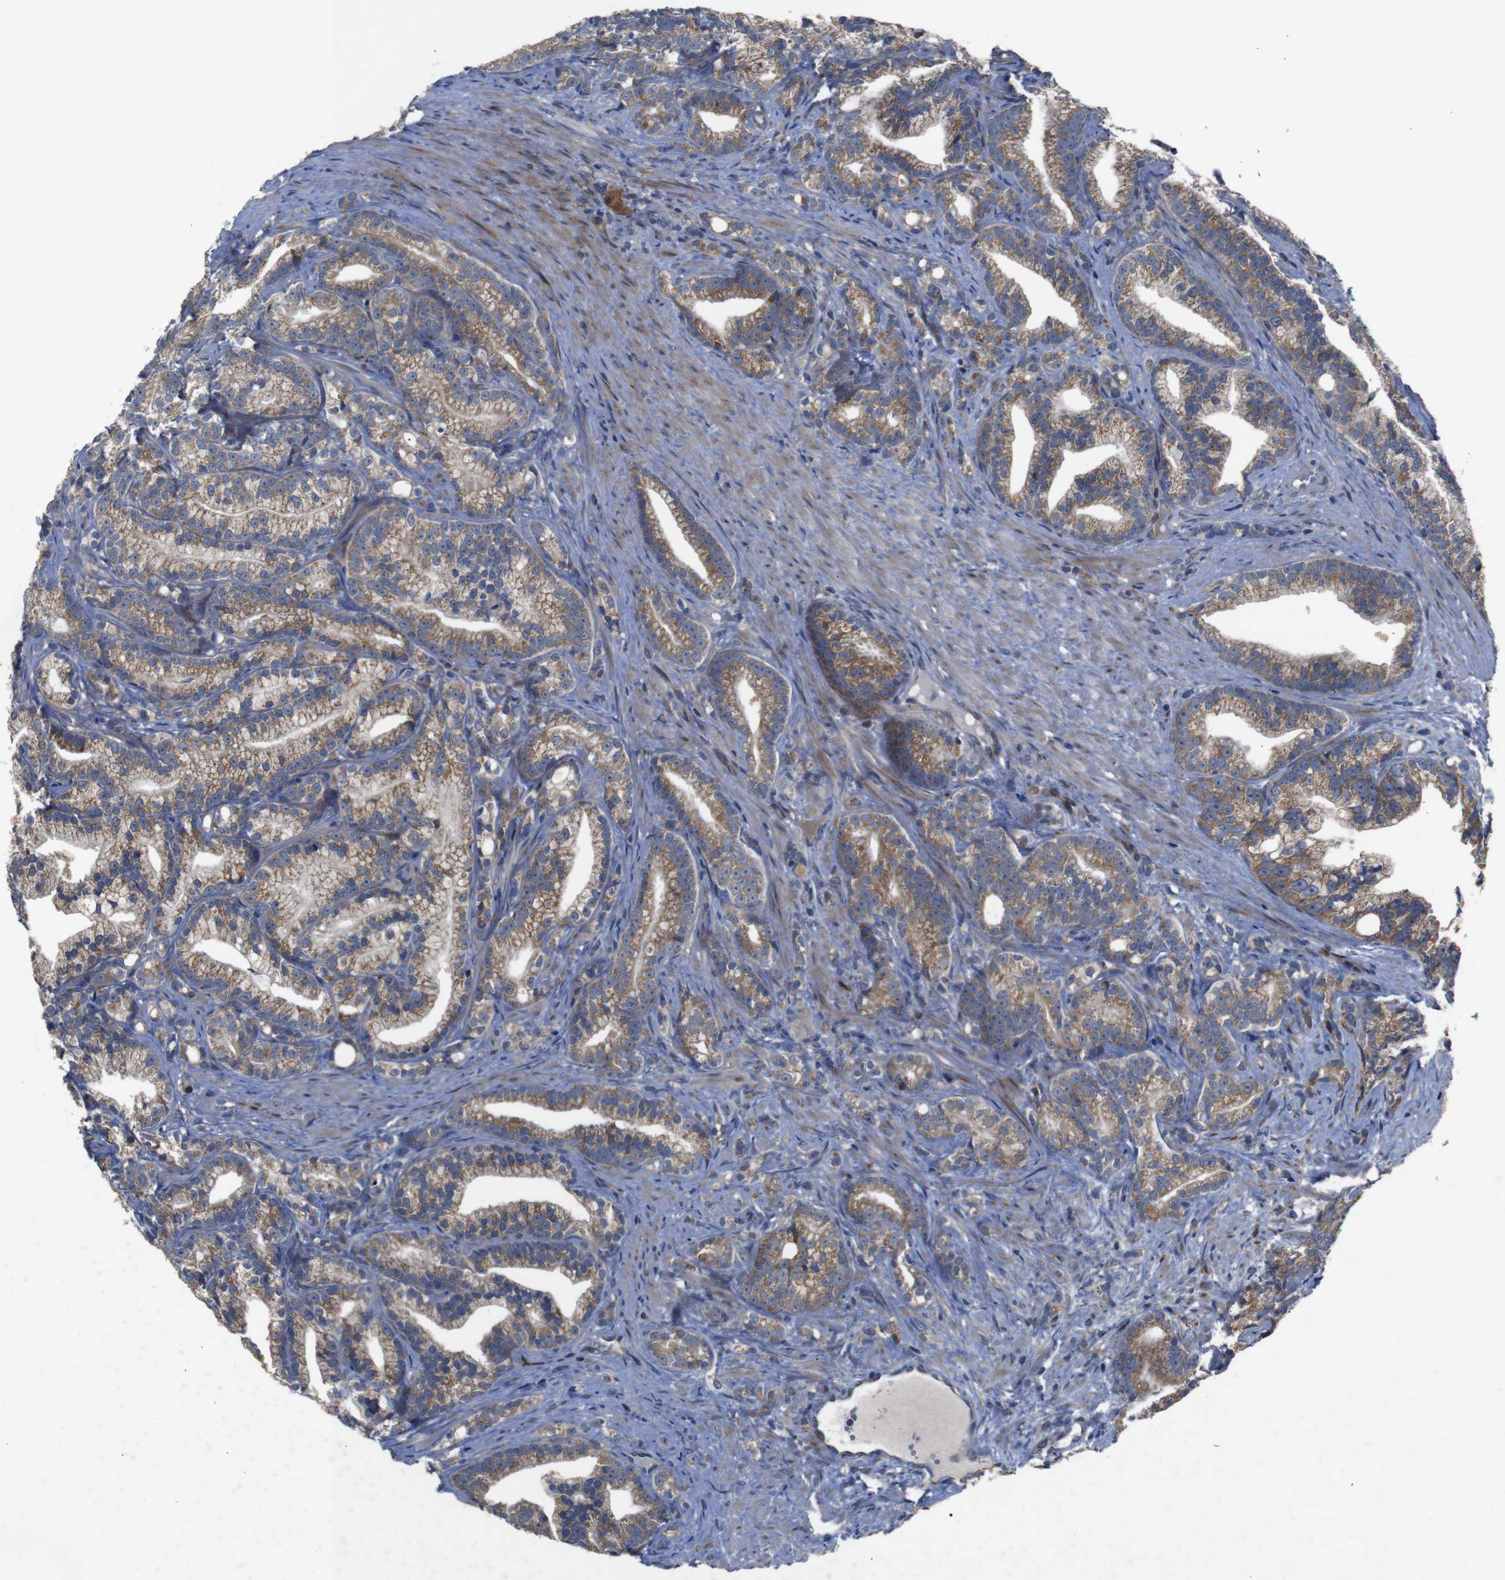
{"staining": {"intensity": "moderate", "quantity": ">75%", "location": "cytoplasmic/membranous"}, "tissue": "prostate cancer", "cell_type": "Tumor cells", "image_type": "cancer", "snomed": [{"axis": "morphology", "description": "Adenocarcinoma, Low grade"}, {"axis": "topography", "description": "Prostate"}], "caption": "A brown stain labels moderate cytoplasmic/membranous positivity of a protein in human prostate low-grade adenocarcinoma tumor cells. The protein is shown in brown color, while the nuclei are stained blue.", "gene": "CHST10", "patient": {"sex": "male", "age": 89}}